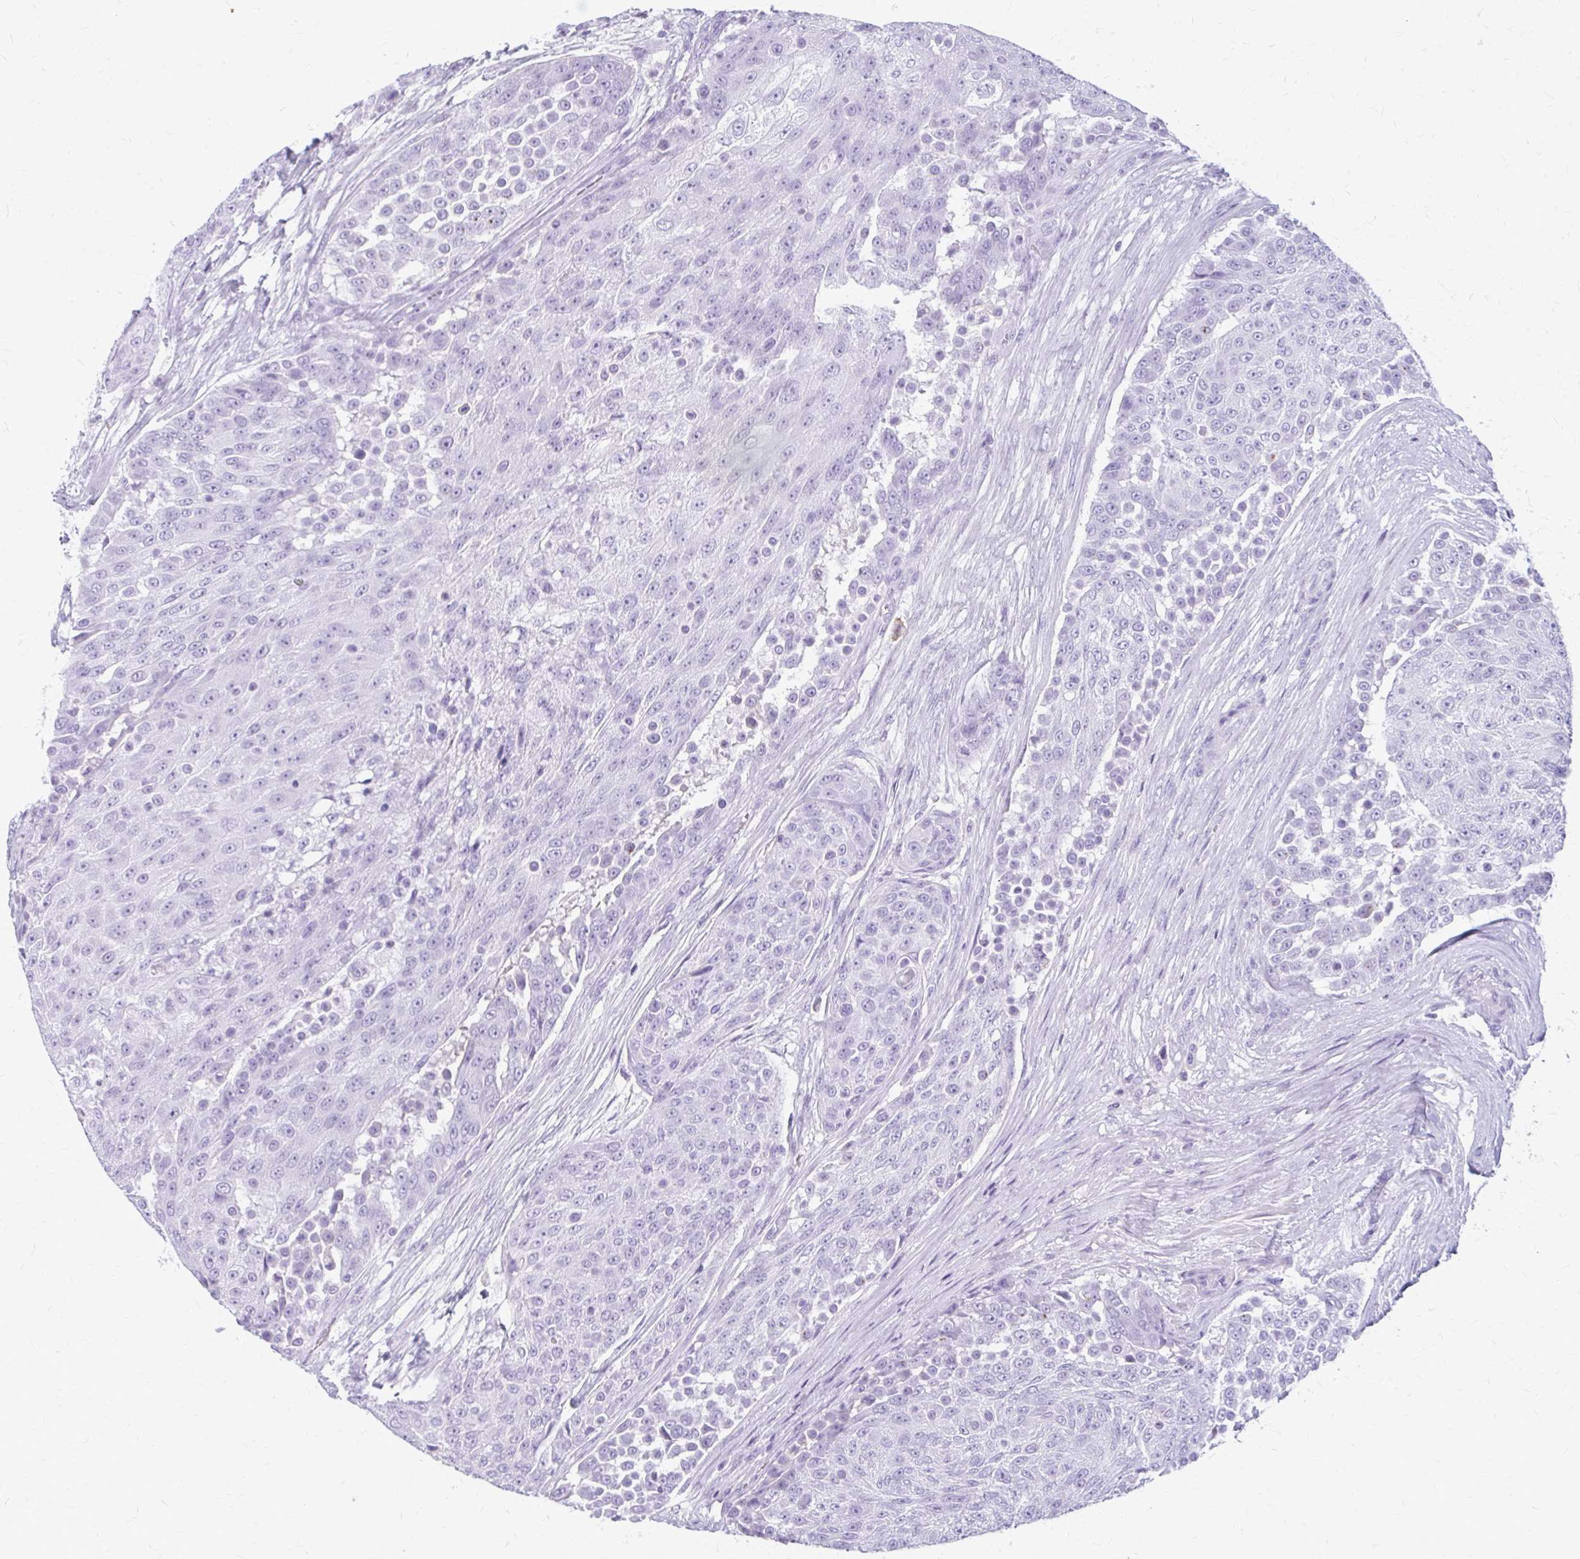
{"staining": {"intensity": "negative", "quantity": "none", "location": "none"}, "tissue": "urothelial cancer", "cell_type": "Tumor cells", "image_type": "cancer", "snomed": [{"axis": "morphology", "description": "Urothelial carcinoma, High grade"}, {"axis": "topography", "description": "Urinary bladder"}], "caption": "This is a photomicrograph of IHC staining of urothelial cancer, which shows no expression in tumor cells.", "gene": "KLHDC7A", "patient": {"sex": "female", "age": 63}}